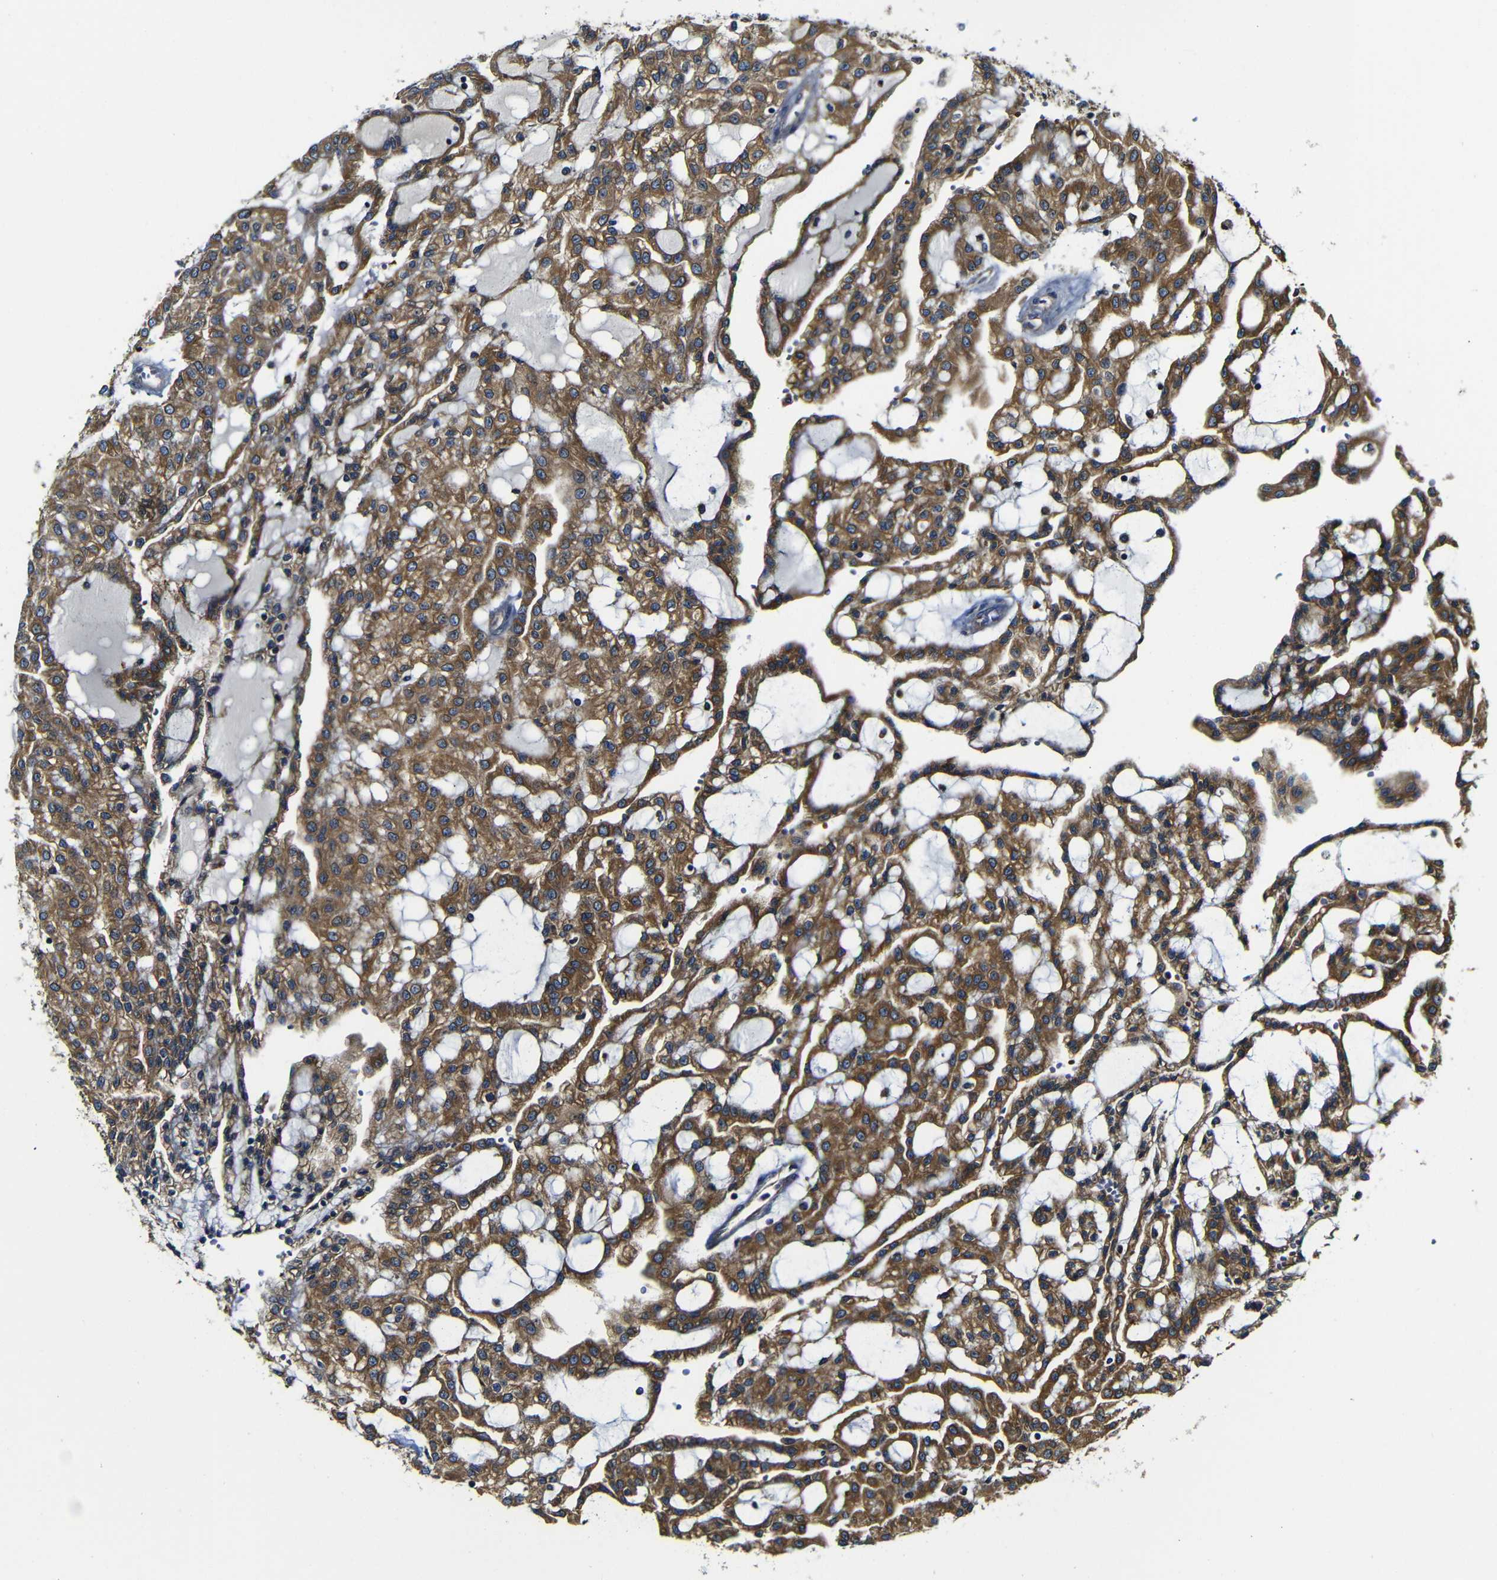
{"staining": {"intensity": "strong", "quantity": ">75%", "location": "cytoplasmic/membranous"}, "tissue": "renal cancer", "cell_type": "Tumor cells", "image_type": "cancer", "snomed": [{"axis": "morphology", "description": "Adenocarcinoma, NOS"}, {"axis": "topography", "description": "Kidney"}], "caption": "Immunohistochemical staining of human adenocarcinoma (renal) displays high levels of strong cytoplasmic/membranous staining in approximately >75% of tumor cells.", "gene": "CLCC1", "patient": {"sex": "male", "age": 63}}